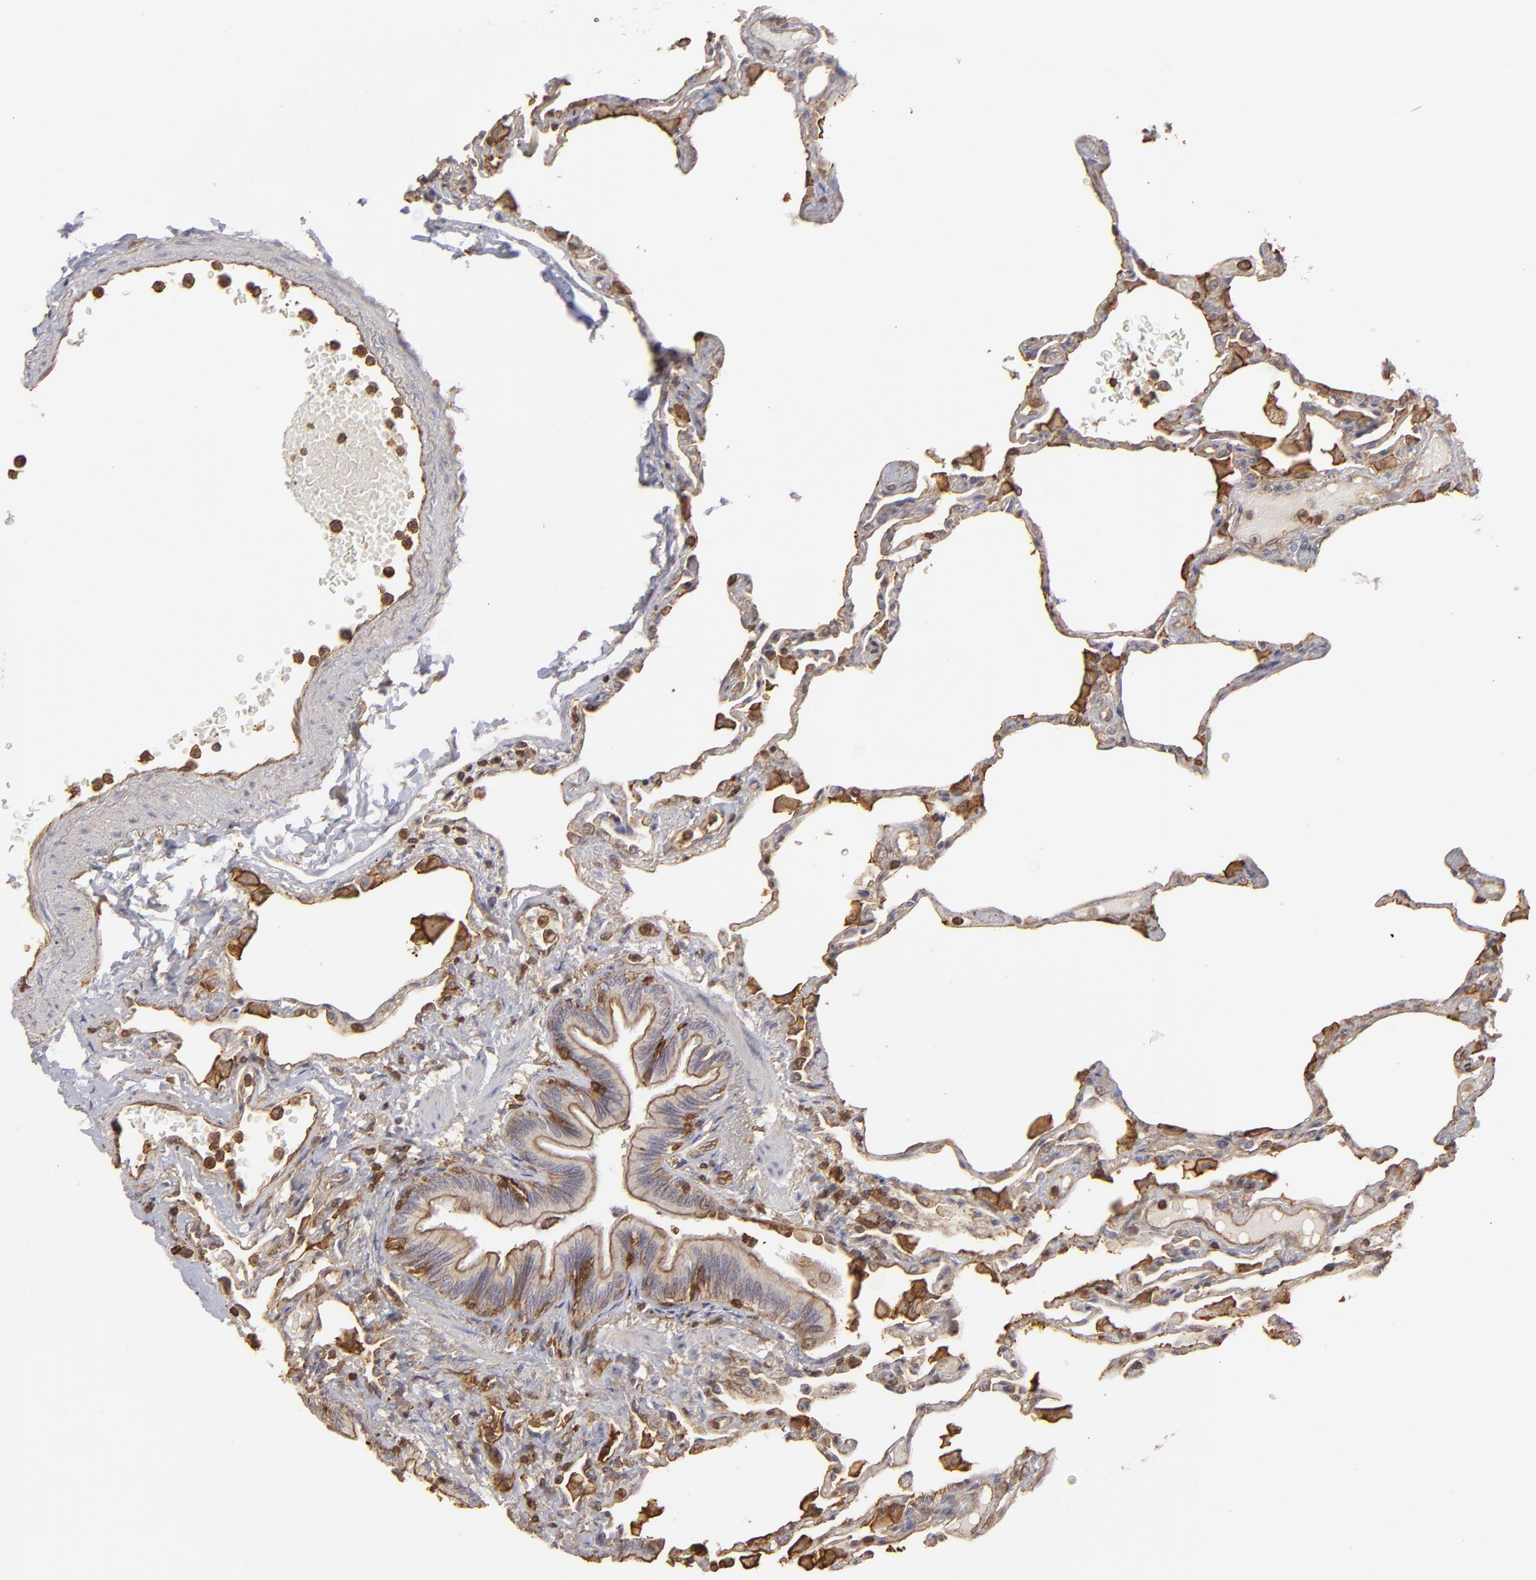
{"staining": {"intensity": "weak", "quantity": ">75%", "location": "cytoplasmic/membranous"}, "tissue": "lung", "cell_type": "Alveolar cells", "image_type": "normal", "snomed": [{"axis": "morphology", "description": "Normal tissue, NOS"}, {"axis": "topography", "description": "Lung"}], "caption": "Immunohistochemistry (DAB (3,3'-diaminobenzidine)) staining of unremarkable lung demonstrates weak cytoplasmic/membranous protein positivity in about >75% of alveolar cells.", "gene": "ACTB", "patient": {"sex": "female", "age": 49}}